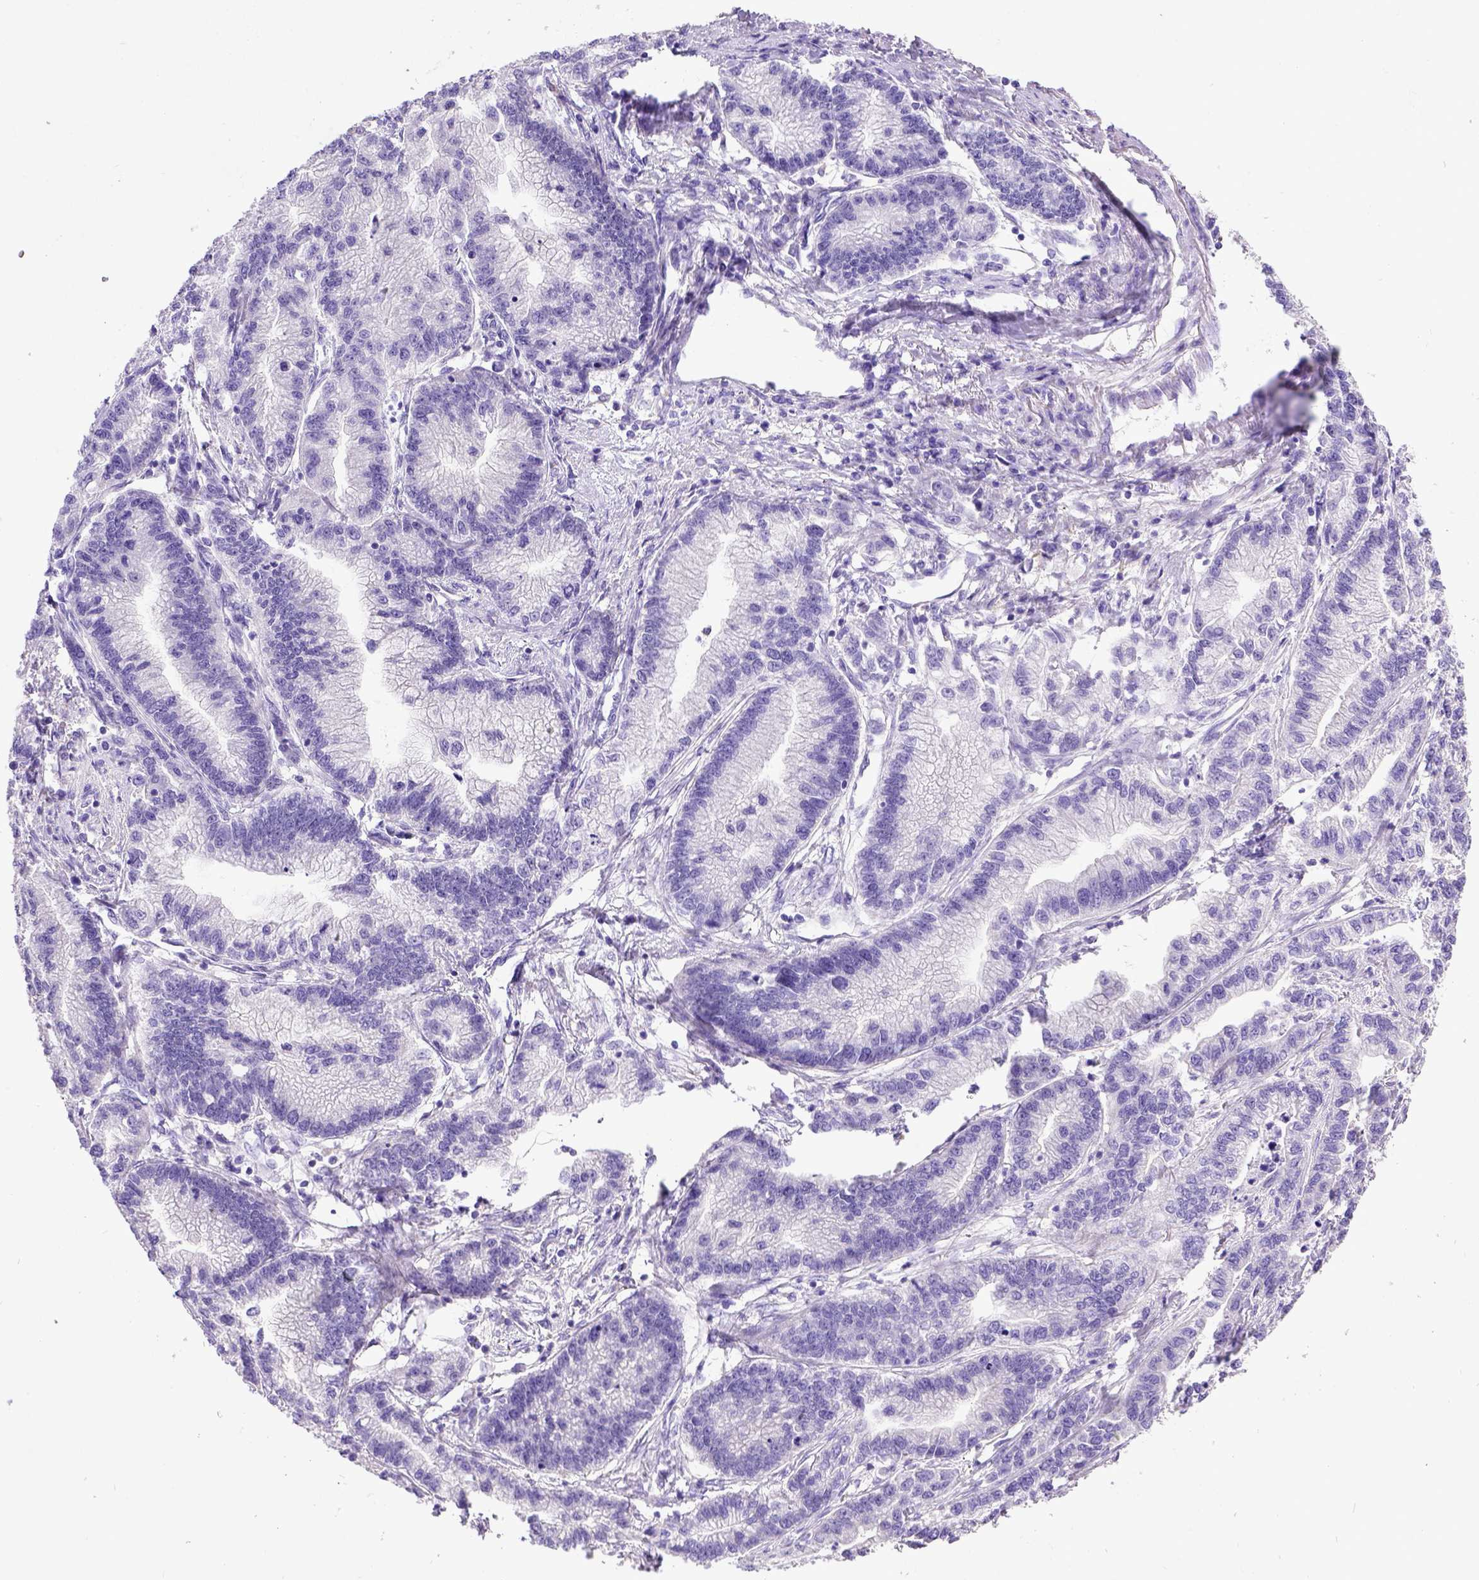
{"staining": {"intensity": "negative", "quantity": "none", "location": "none"}, "tissue": "stomach cancer", "cell_type": "Tumor cells", "image_type": "cancer", "snomed": [{"axis": "morphology", "description": "Adenocarcinoma, NOS"}, {"axis": "topography", "description": "Stomach"}], "caption": "High power microscopy micrograph of an immunohistochemistry micrograph of stomach cancer, revealing no significant positivity in tumor cells.", "gene": "SPEF1", "patient": {"sex": "male", "age": 83}}